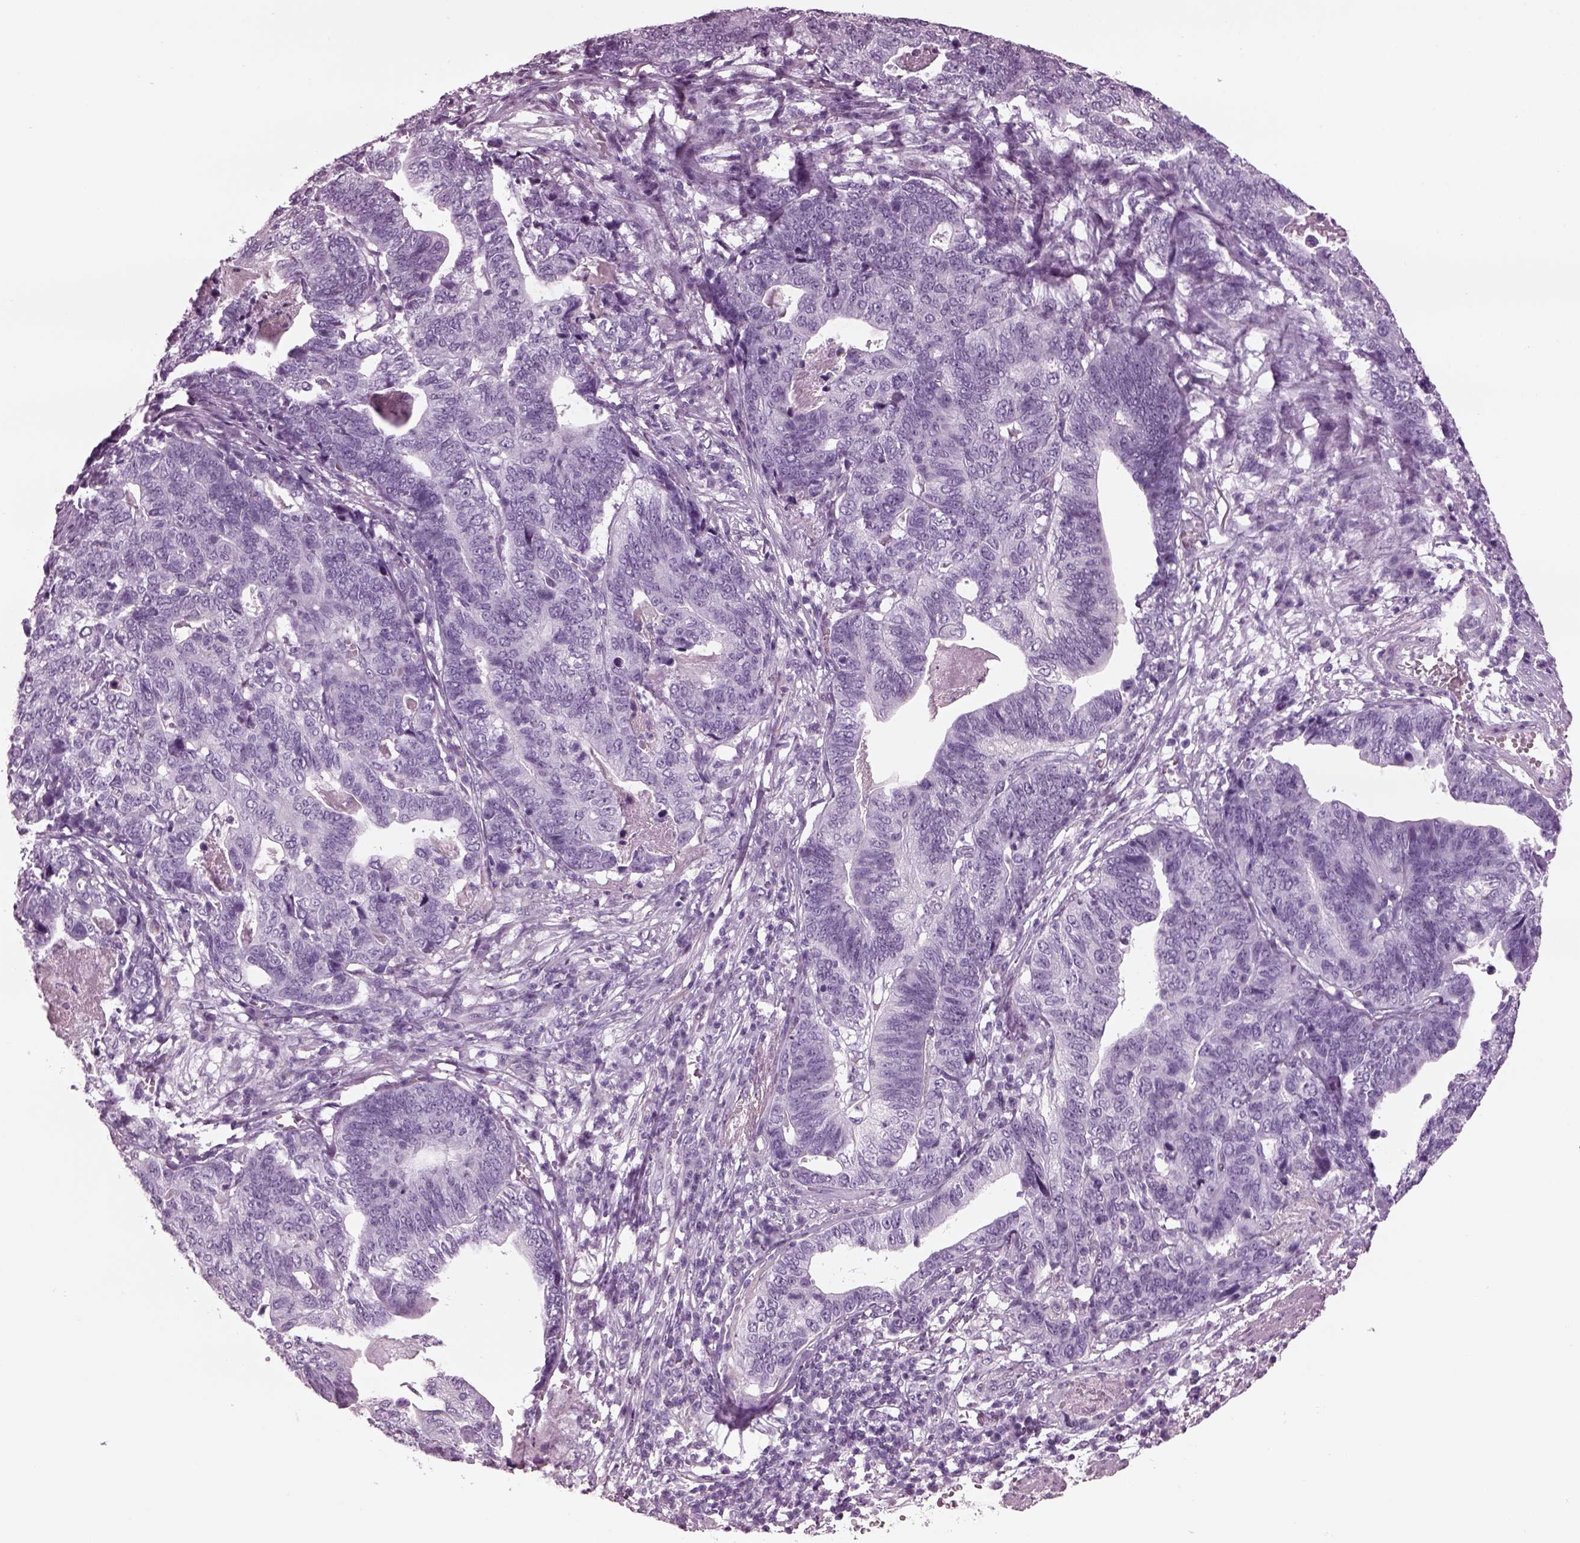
{"staining": {"intensity": "negative", "quantity": "none", "location": "none"}, "tissue": "stomach cancer", "cell_type": "Tumor cells", "image_type": "cancer", "snomed": [{"axis": "morphology", "description": "Adenocarcinoma, NOS"}, {"axis": "topography", "description": "Stomach, upper"}], "caption": "Histopathology image shows no protein expression in tumor cells of stomach adenocarcinoma tissue.", "gene": "TPPP2", "patient": {"sex": "female", "age": 67}}